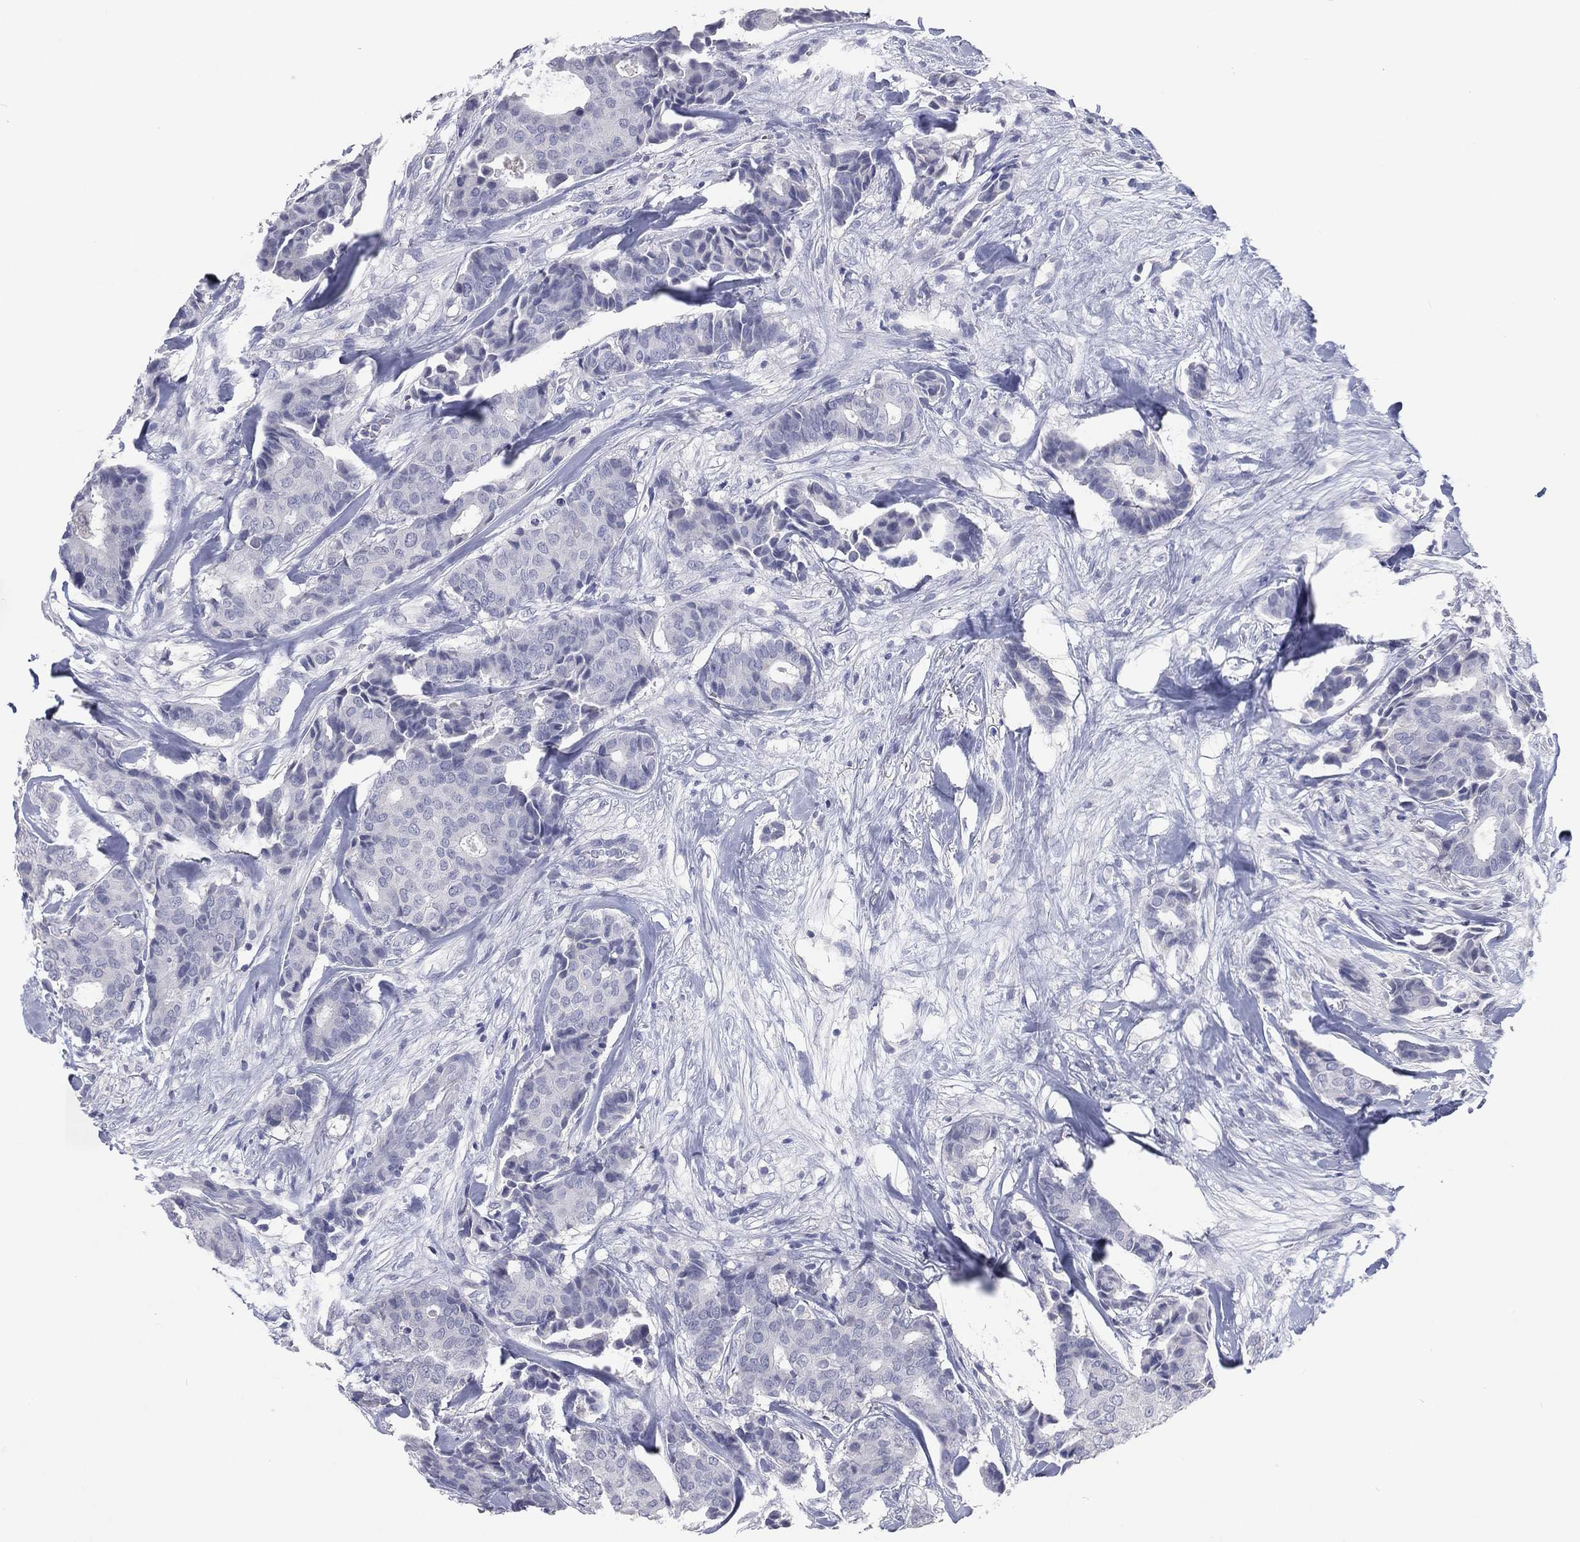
{"staining": {"intensity": "negative", "quantity": "none", "location": "none"}, "tissue": "breast cancer", "cell_type": "Tumor cells", "image_type": "cancer", "snomed": [{"axis": "morphology", "description": "Duct carcinoma"}, {"axis": "topography", "description": "Breast"}], "caption": "Invasive ductal carcinoma (breast) stained for a protein using immunohistochemistry shows no staining tumor cells.", "gene": "KRT35", "patient": {"sex": "female", "age": 75}}